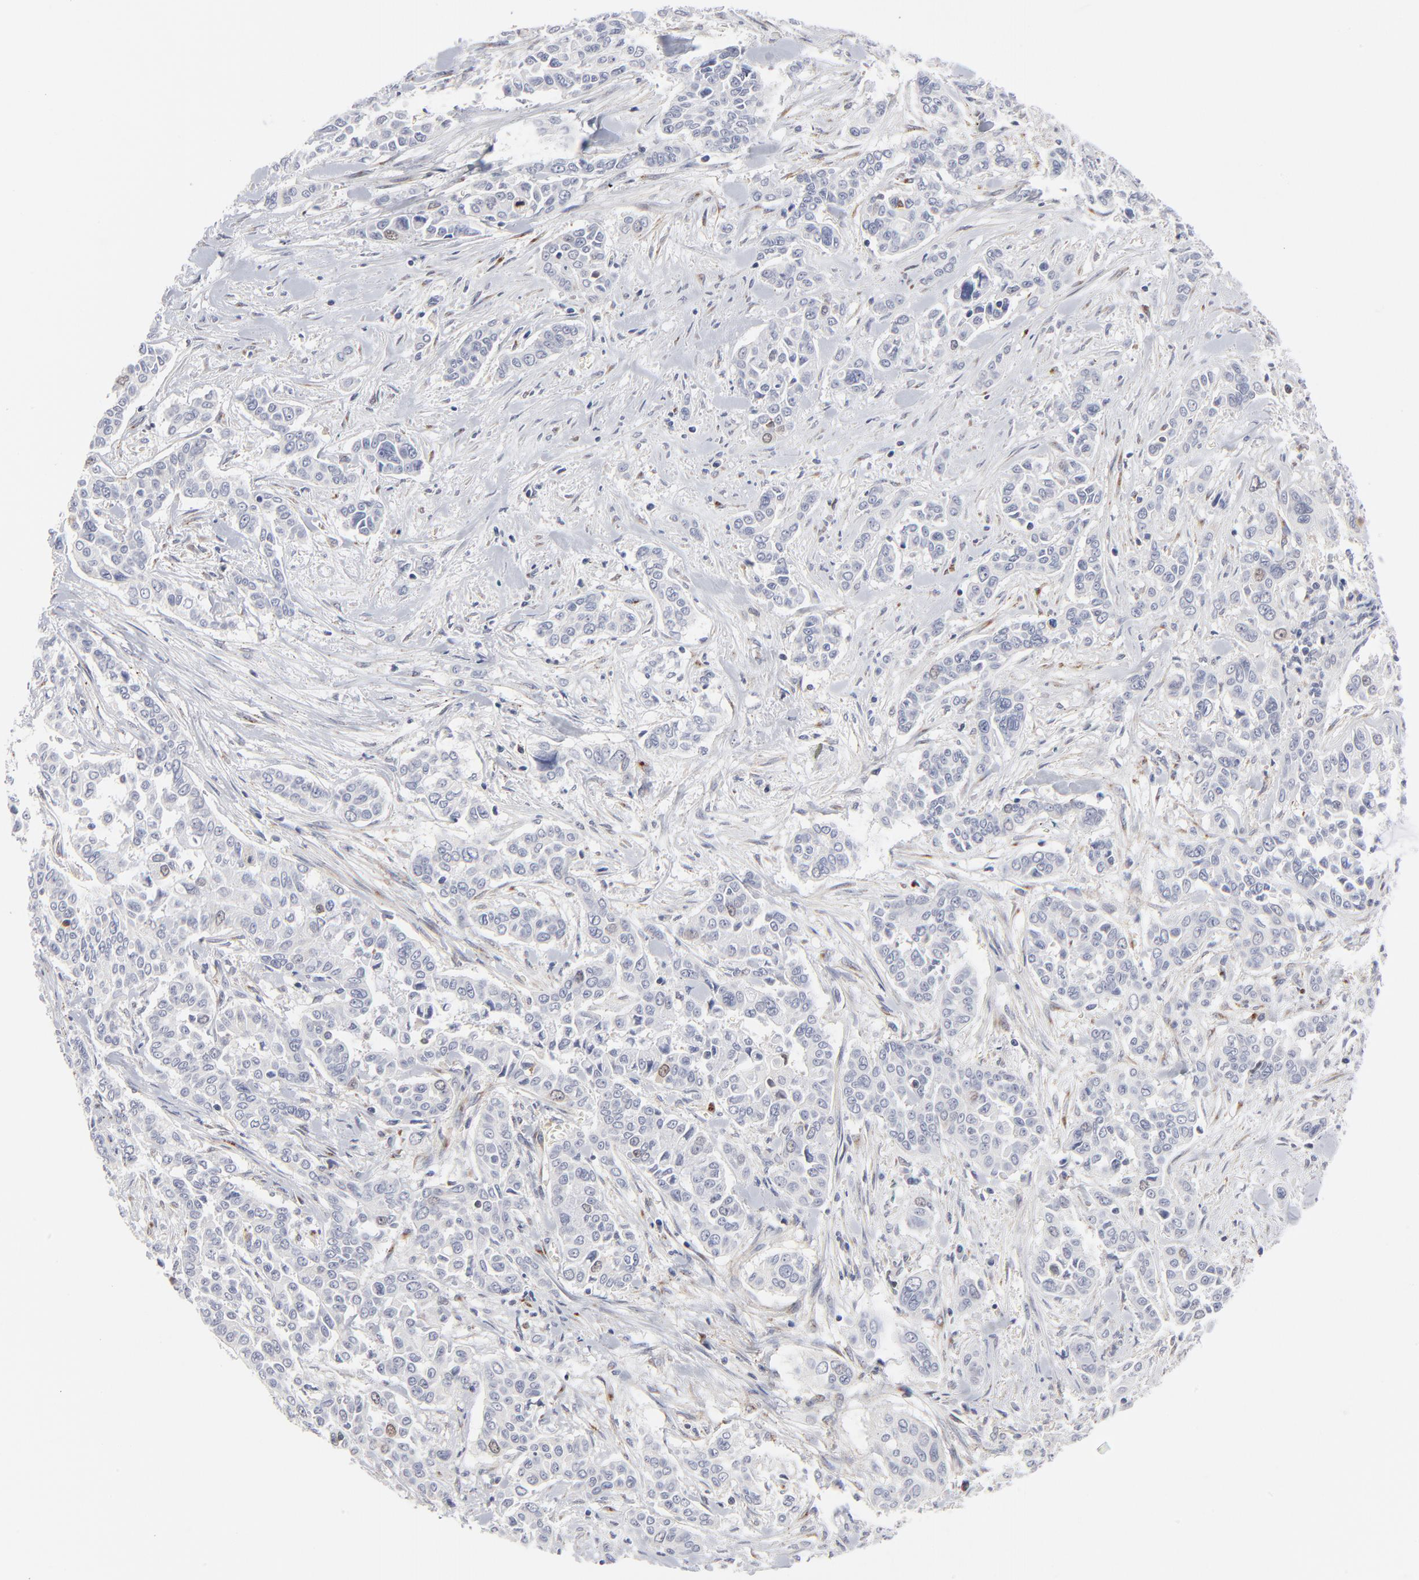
{"staining": {"intensity": "weak", "quantity": "<25%", "location": "nuclear"}, "tissue": "pancreatic cancer", "cell_type": "Tumor cells", "image_type": "cancer", "snomed": [{"axis": "morphology", "description": "Adenocarcinoma, NOS"}, {"axis": "topography", "description": "Pancreas"}], "caption": "Tumor cells show no significant protein expression in pancreatic cancer.", "gene": "AURKA", "patient": {"sex": "female", "age": 52}}